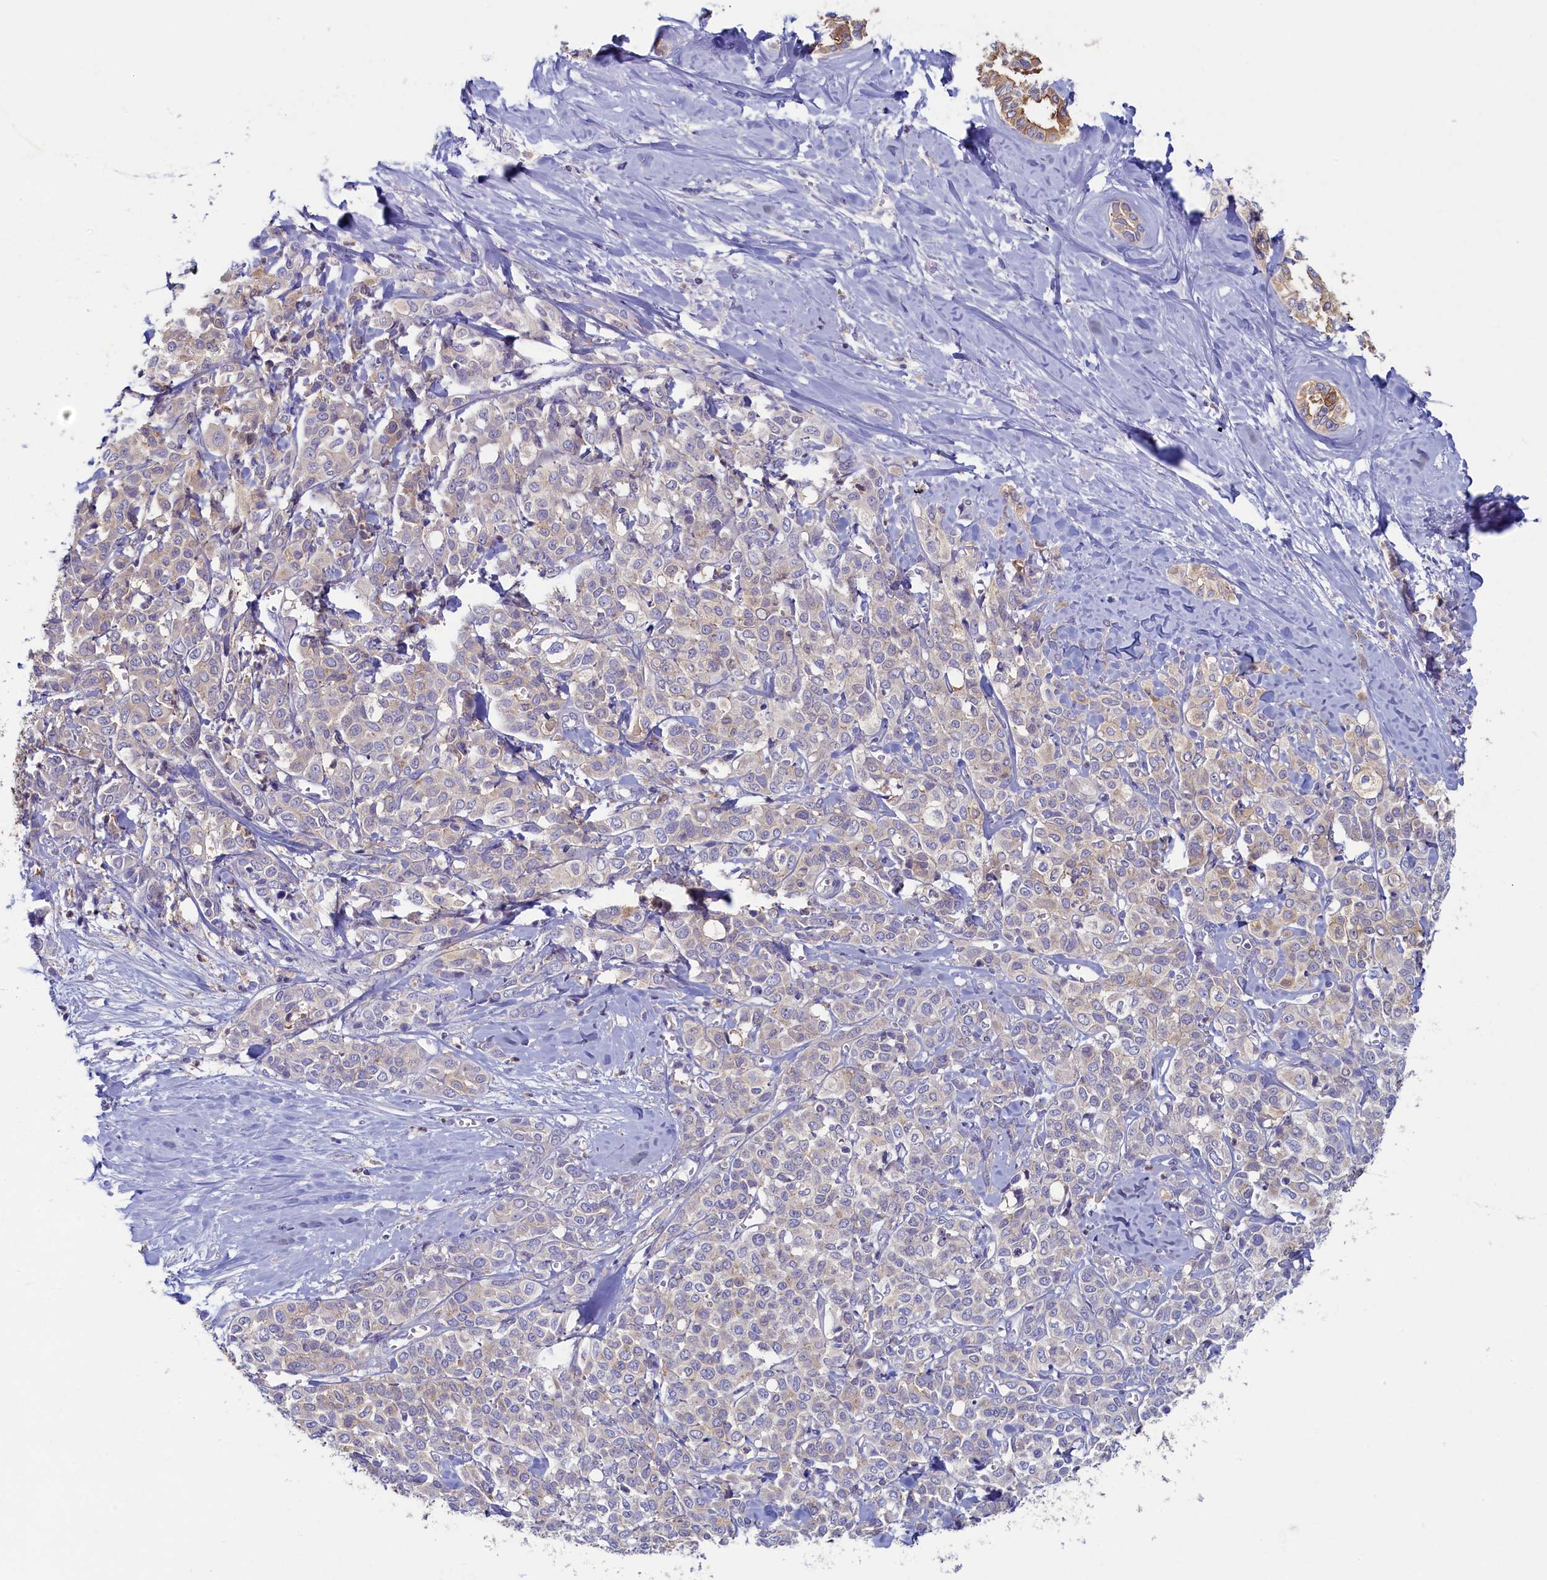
{"staining": {"intensity": "weak", "quantity": "<25%", "location": "cytoplasmic/membranous"}, "tissue": "liver cancer", "cell_type": "Tumor cells", "image_type": "cancer", "snomed": [{"axis": "morphology", "description": "Cholangiocarcinoma"}, {"axis": "topography", "description": "Liver"}], "caption": "IHC of human liver cancer demonstrates no expression in tumor cells. The staining is performed using DAB (3,3'-diaminobenzidine) brown chromogen with nuclei counter-stained in using hematoxylin.", "gene": "TIMM8B", "patient": {"sex": "female", "age": 77}}